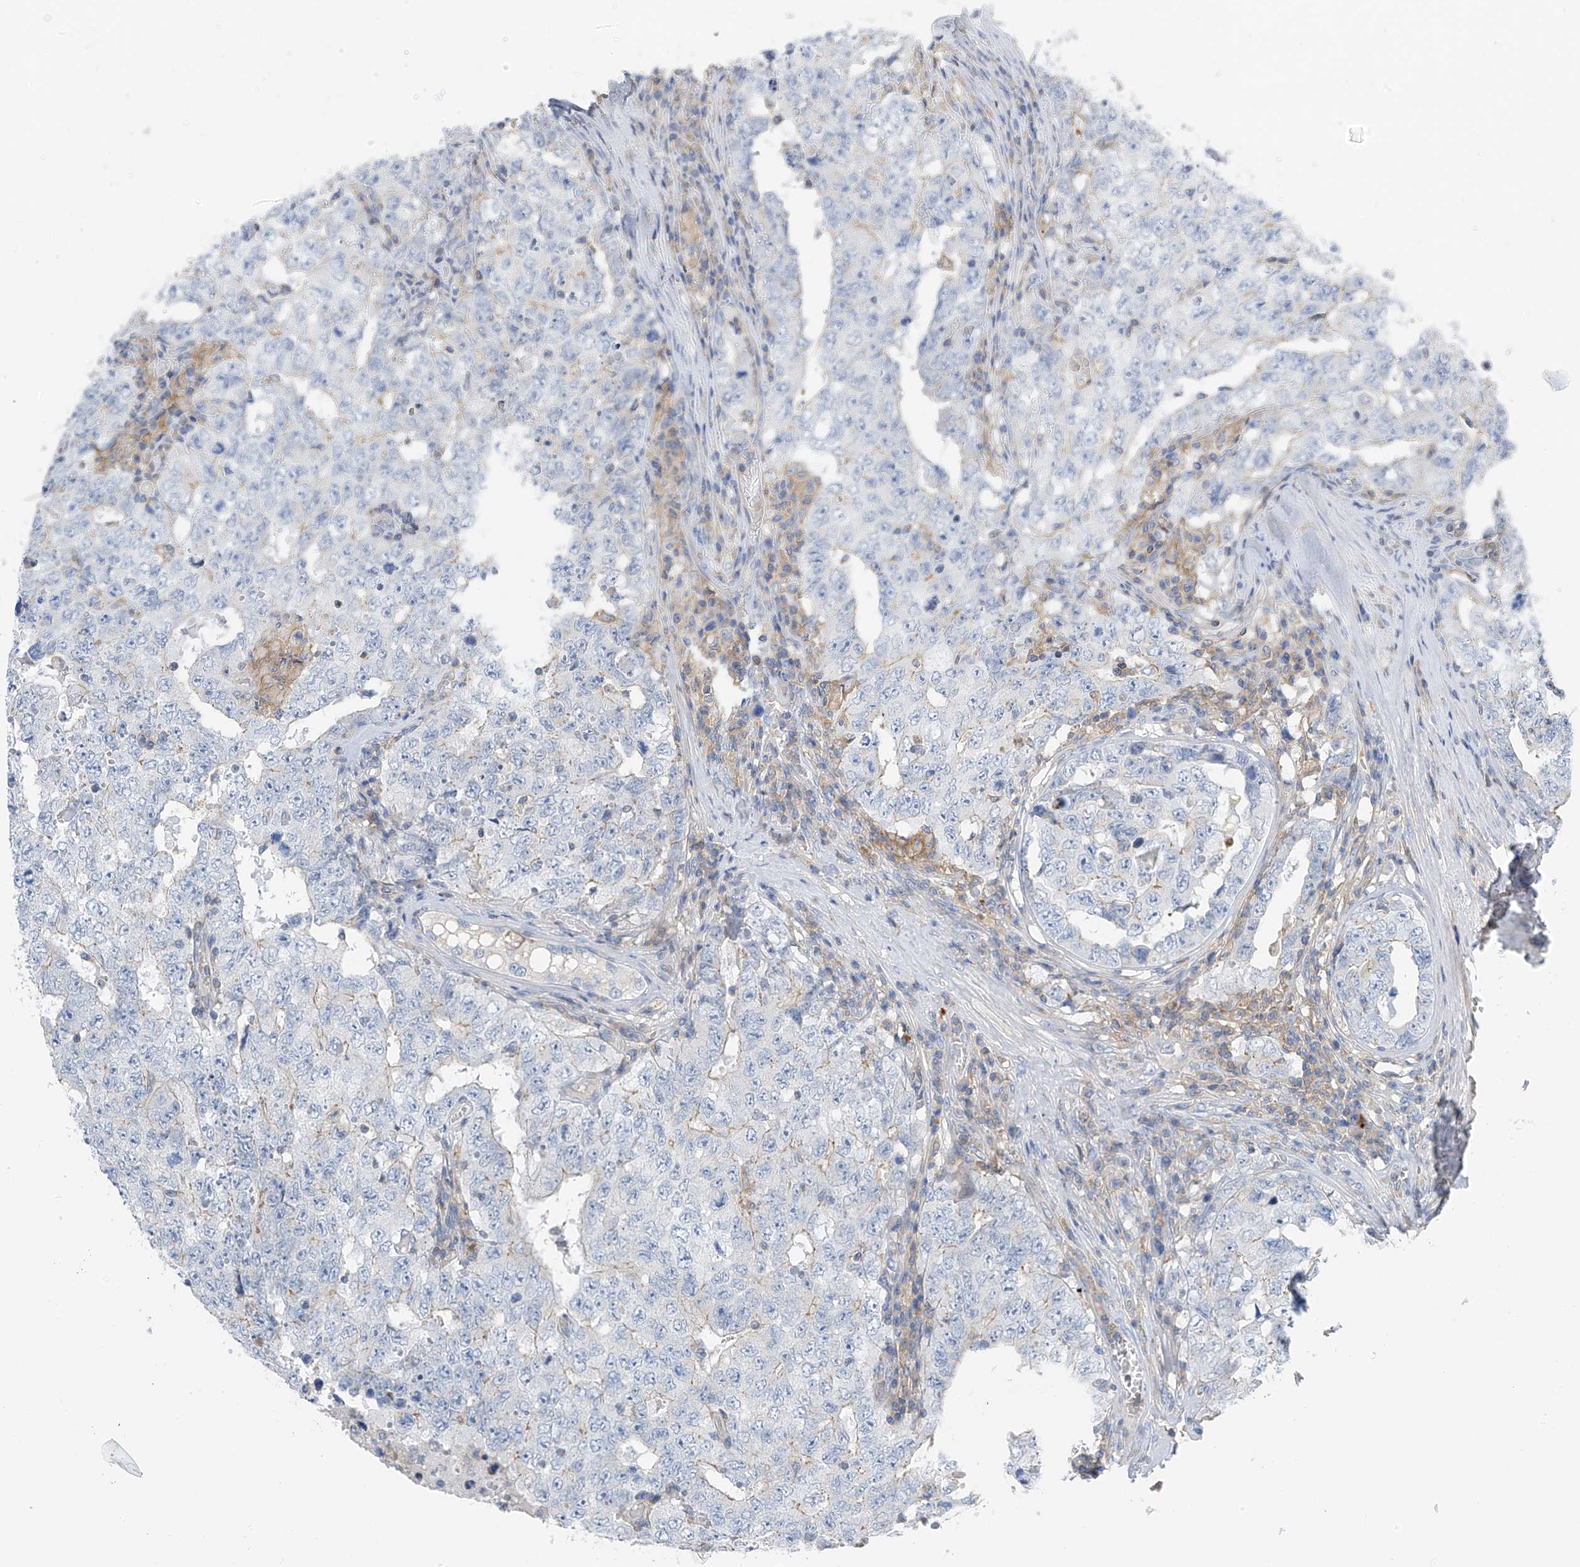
{"staining": {"intensity": "negative", "quantity": "none", "location": "none"}, "tissue": "testis cancer", "cell_type": "Tumor cells", "image_type": "cancer", "snomed": [{"axis": "morphology", "description": "Carcinoma, Embryonal, NOS"}, {"axis": "topography", "description": "Testis"}], "caption": "DAB immunohistochemical staining of human testis cancer (embryonal carcinoma) shows no significant positivity in tumor cells.", "gene": "NALCN", "patient": {"sex": "male", "age": 26}}